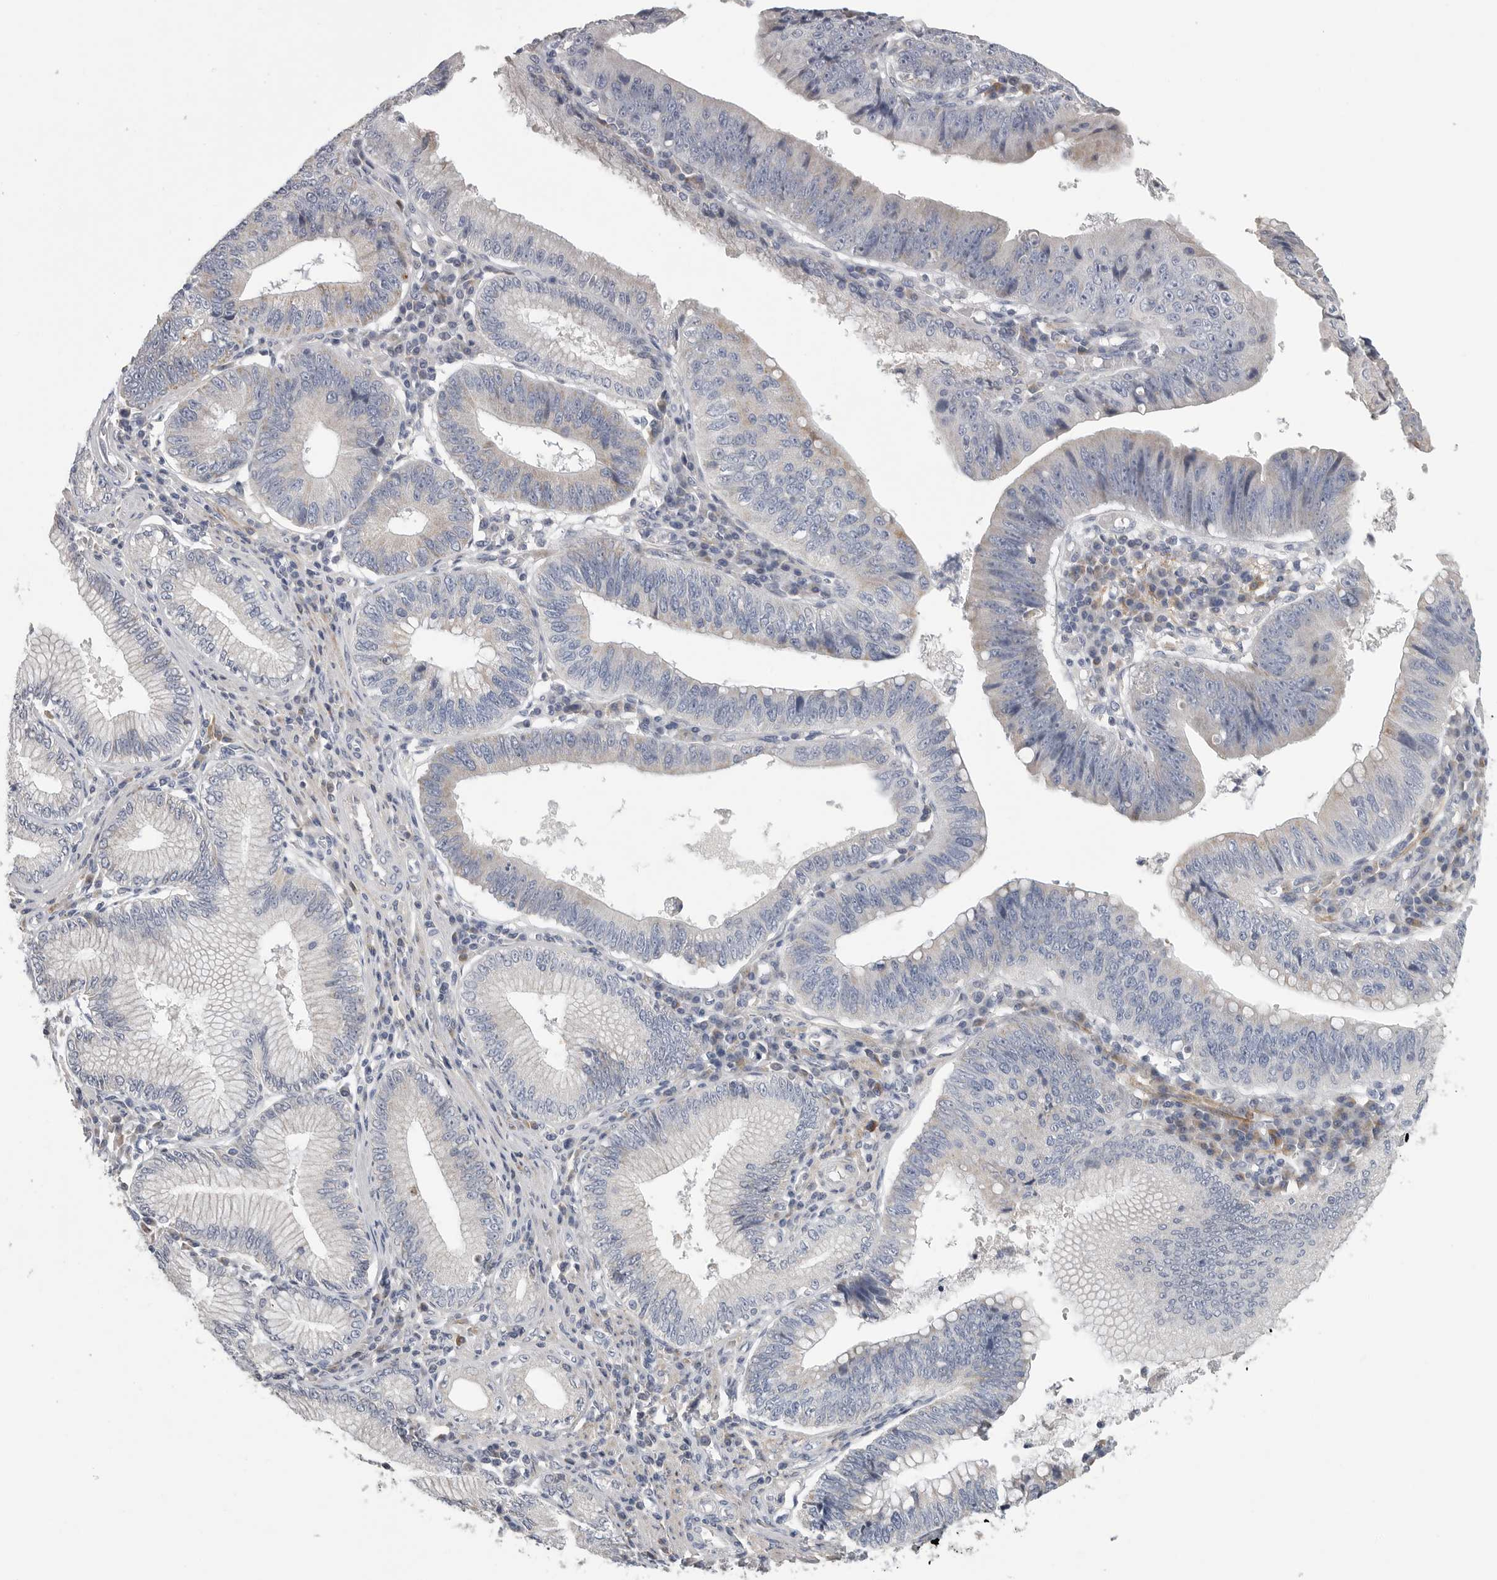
{"staining": {"intensity": "weak", "quantity": "<25%", "location": "cytoplasmic/membranous"}, "tissue": "stomach cancer", "cell_type": "Tumor cells", "image_type": "cancer", "snomed": [{"axis": "morphology", "description": "Adenocarcinoma, NOS"}, {"axis": "topography", "description": "Stomach"}], "caption": "This image is of stomach adenocarcinoma stained with immunohistochemistry to label a protein in brown with the nuclei are counter-stained blue. There is no staining in tumor cells.", "gene": "SDC3", "patient": {"sex": "male", "age": 59}}